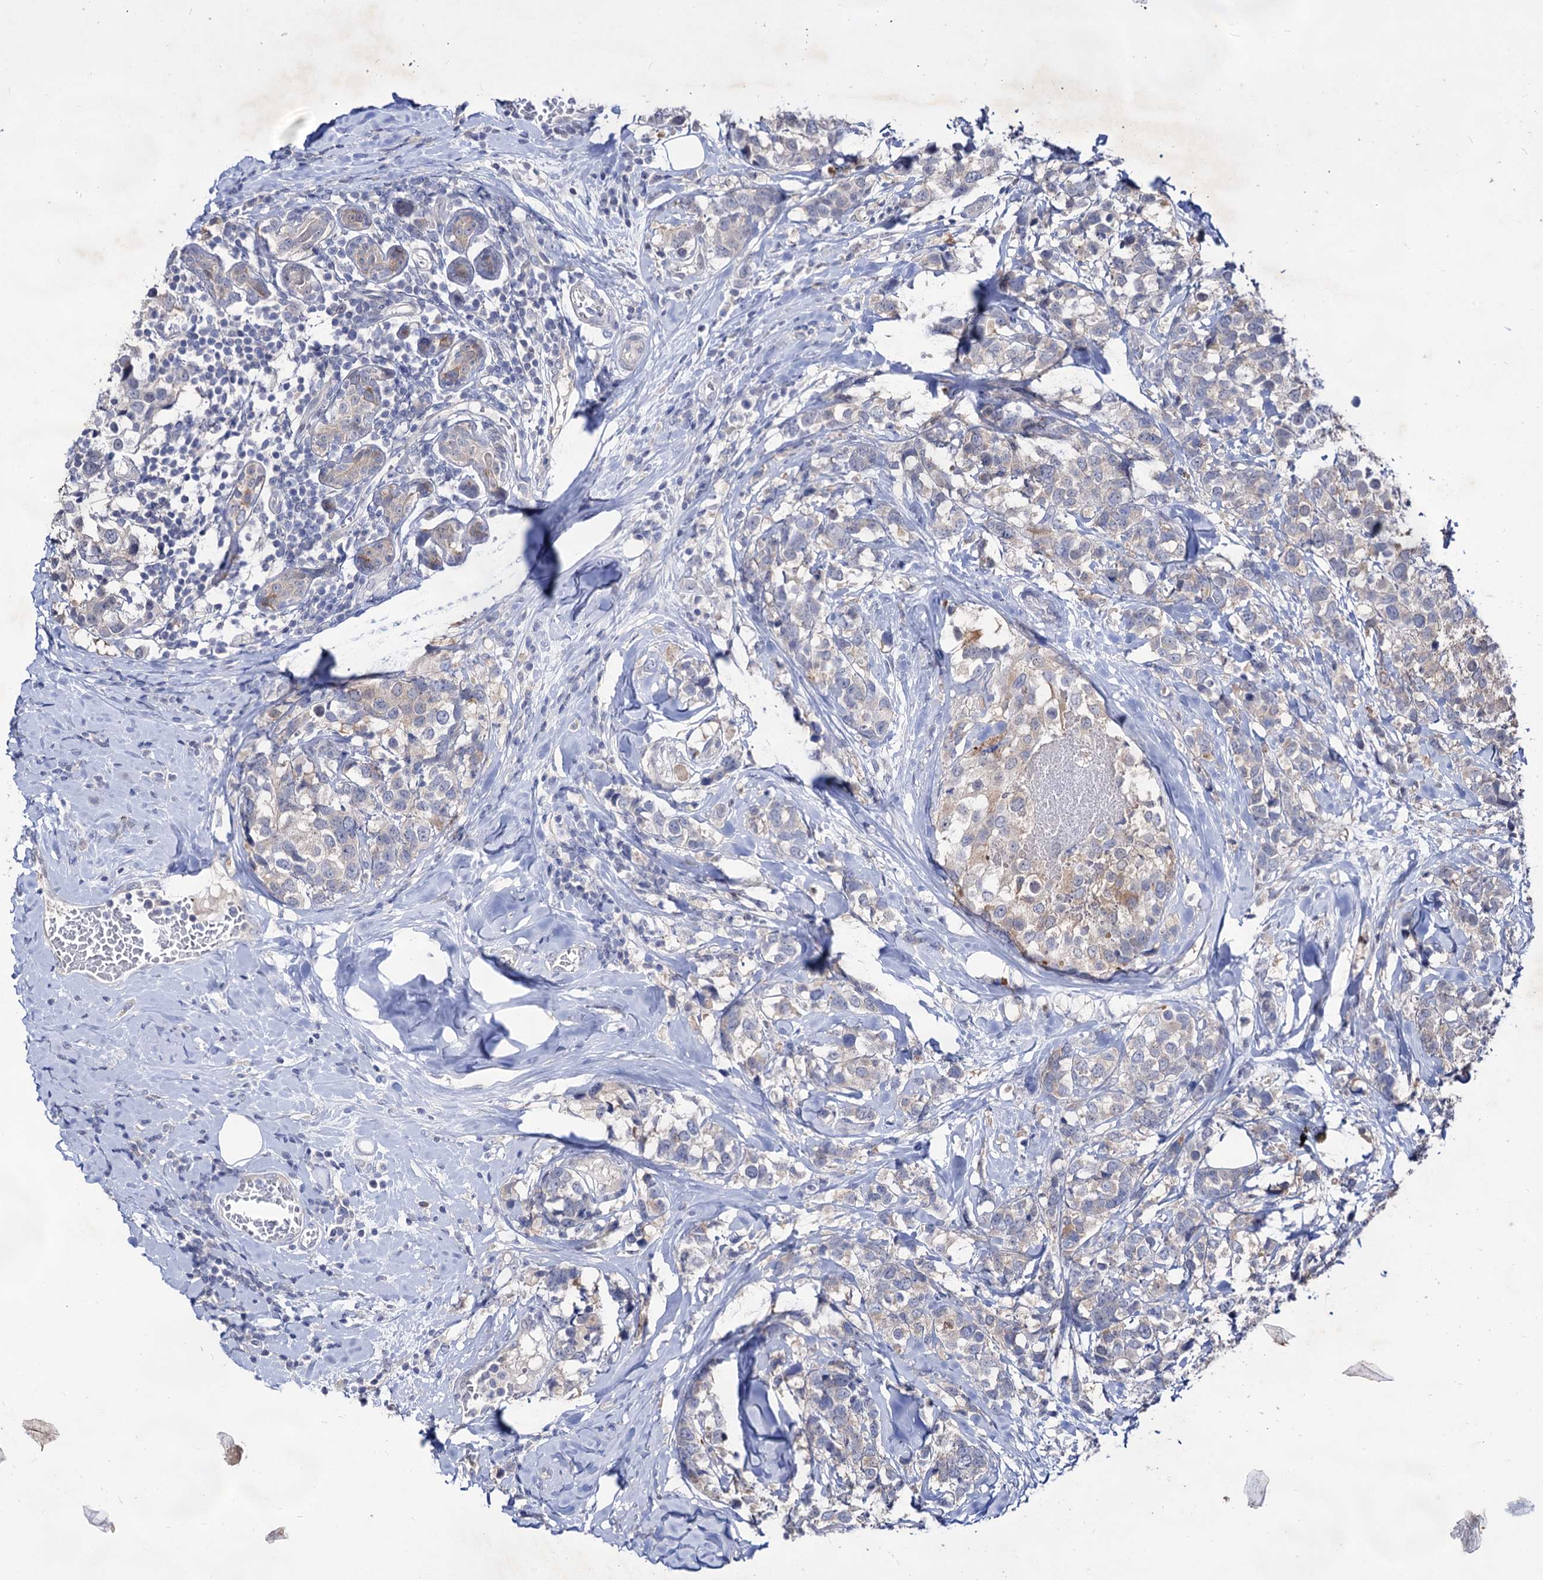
{"staining": {"intensity": "weak", "quantity": "<25%", "location": "cytoplasmic/membranous"}, "tissue": "breast cancer", "cell_type": "Tumor cells", "image_type": "cancer", "snomed": [{"axis": "morphology", "description": "Lobular carcinoma"}, {"axis": "topography", "description": "Breast"}], "caption": "A micrograph of breast lobular carcinoma stained for a protein shows no brown staining in tumor cells. Brightfield microscopy of IHC stained with DAB (3,3'-diaminobenzidine) (brown) and hematoxylin (blue), captured at high magnification.", "gene": "ARFIP2", "patient": {"sex": "female", "age": 59}}